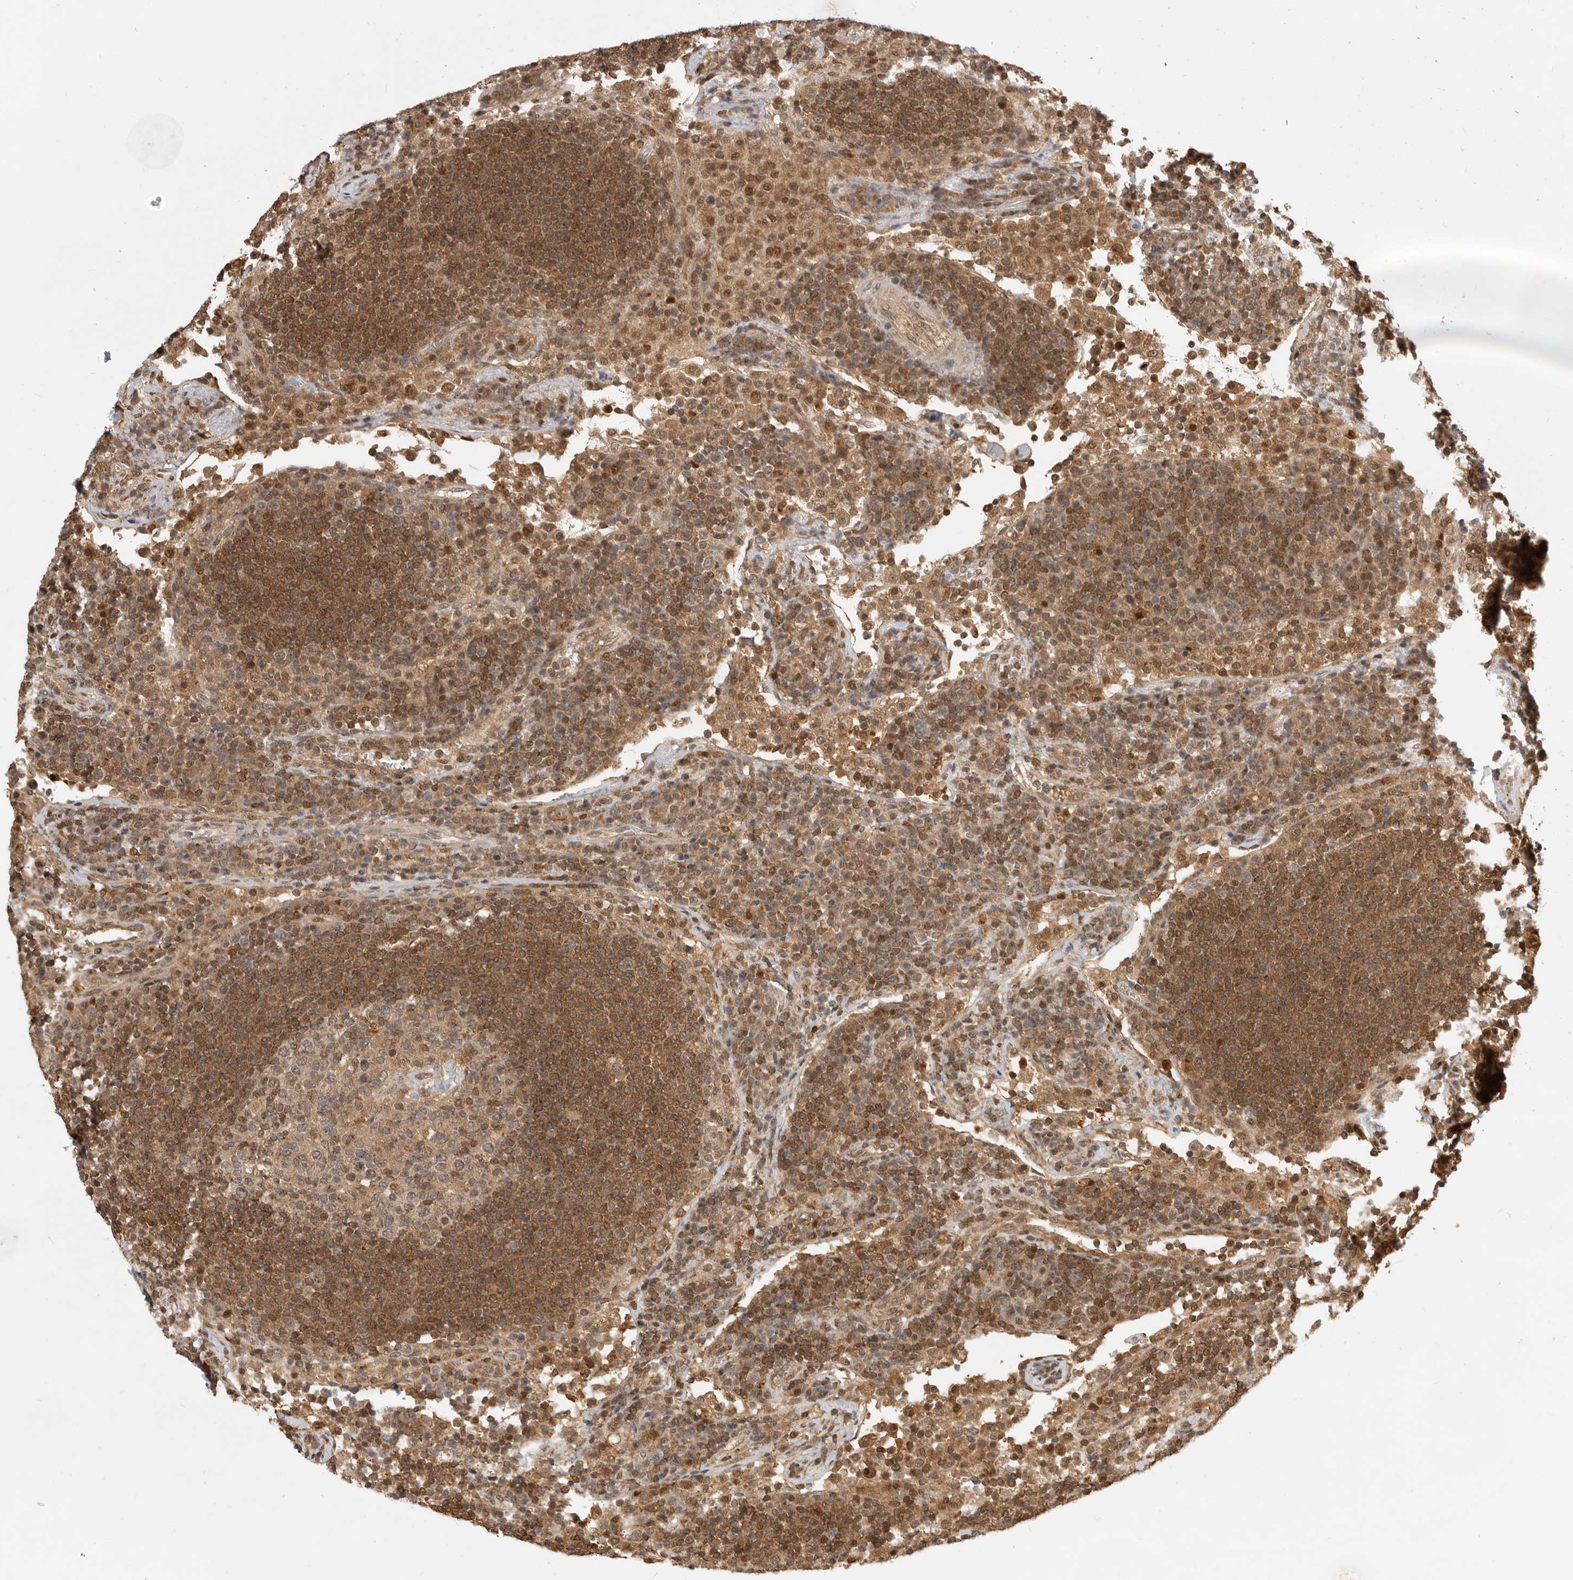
{"staining": {"intensity": "weak", "quantity": ">75%", "location": "cytoplasmic/membranous"}, "tissue": "lymph node", "cell_type": "Germinal center cells", "image_type": "normal", "snomed": [{"axis": "morphology", "description": "Normal tissue, NOS"}, {"axis": "topography", "description": "Lymph node"}], "caption": "Approximately >75% of germinal center cells in normal lymph node reveal weak cytoplasmic/membranous protein positivity as visualized by brown immunohistochemical staining.", "gene": "ADPRS", "patient": {"sex": "female", "age": 53}}